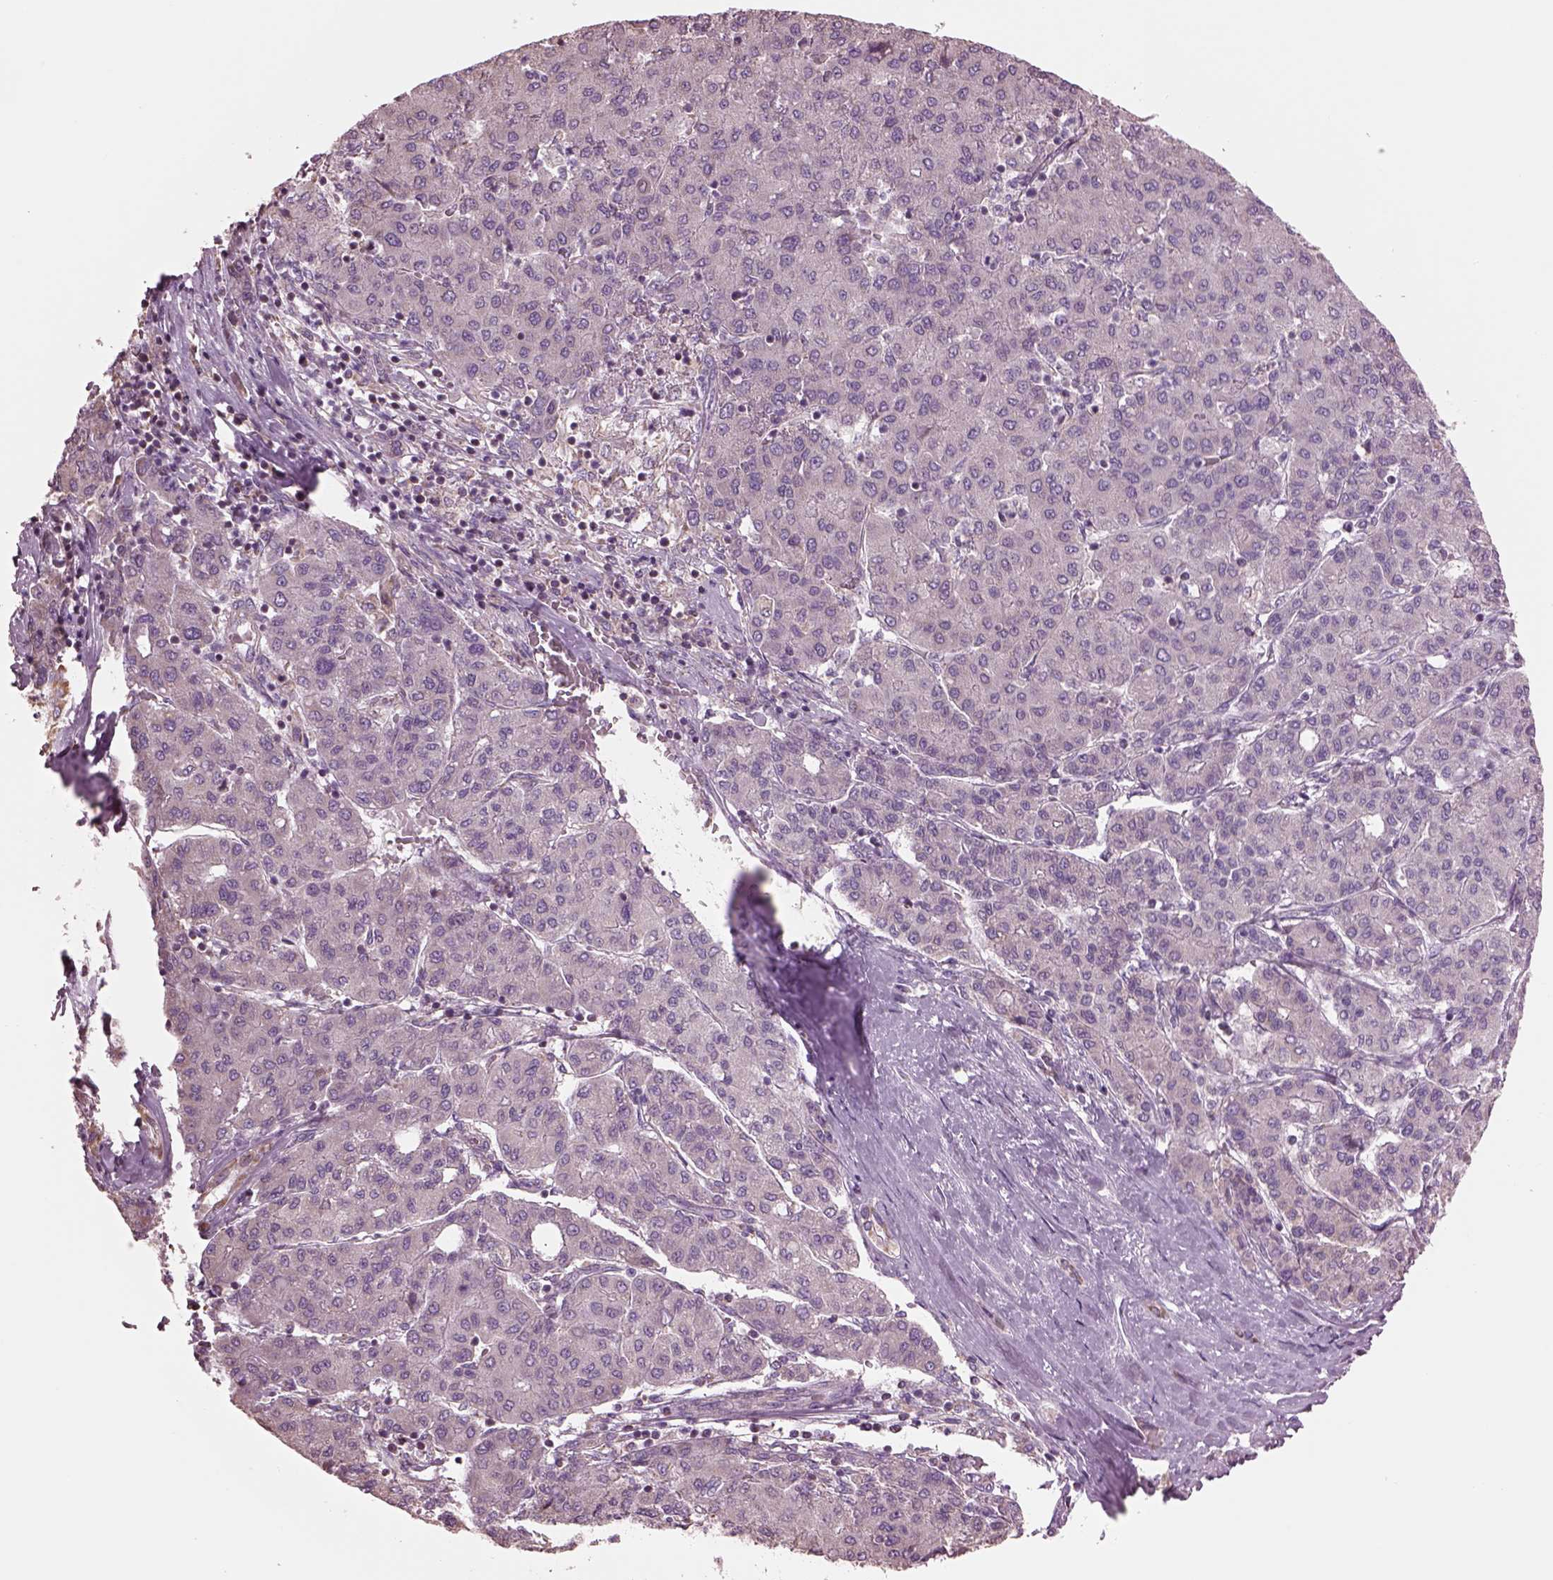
{"staining": {"intensity": "negative", "quantity": "none", "location": "none"}, "tissue": "liver cancer", "cell_type": "Tumor cells", "image_type": "cancer", "snomed": [{"axis": "morphology", "description": "Carcinoma, Hepatocellular, NOS"}, {"axis": "topography", "description": "Liver"}], "caption": "Tumor cells are negative for brown protein staining in liver hepatocellular carcinoma.", "gene": "SPATA7", "patient": {"sex": "male", "age": 65}}